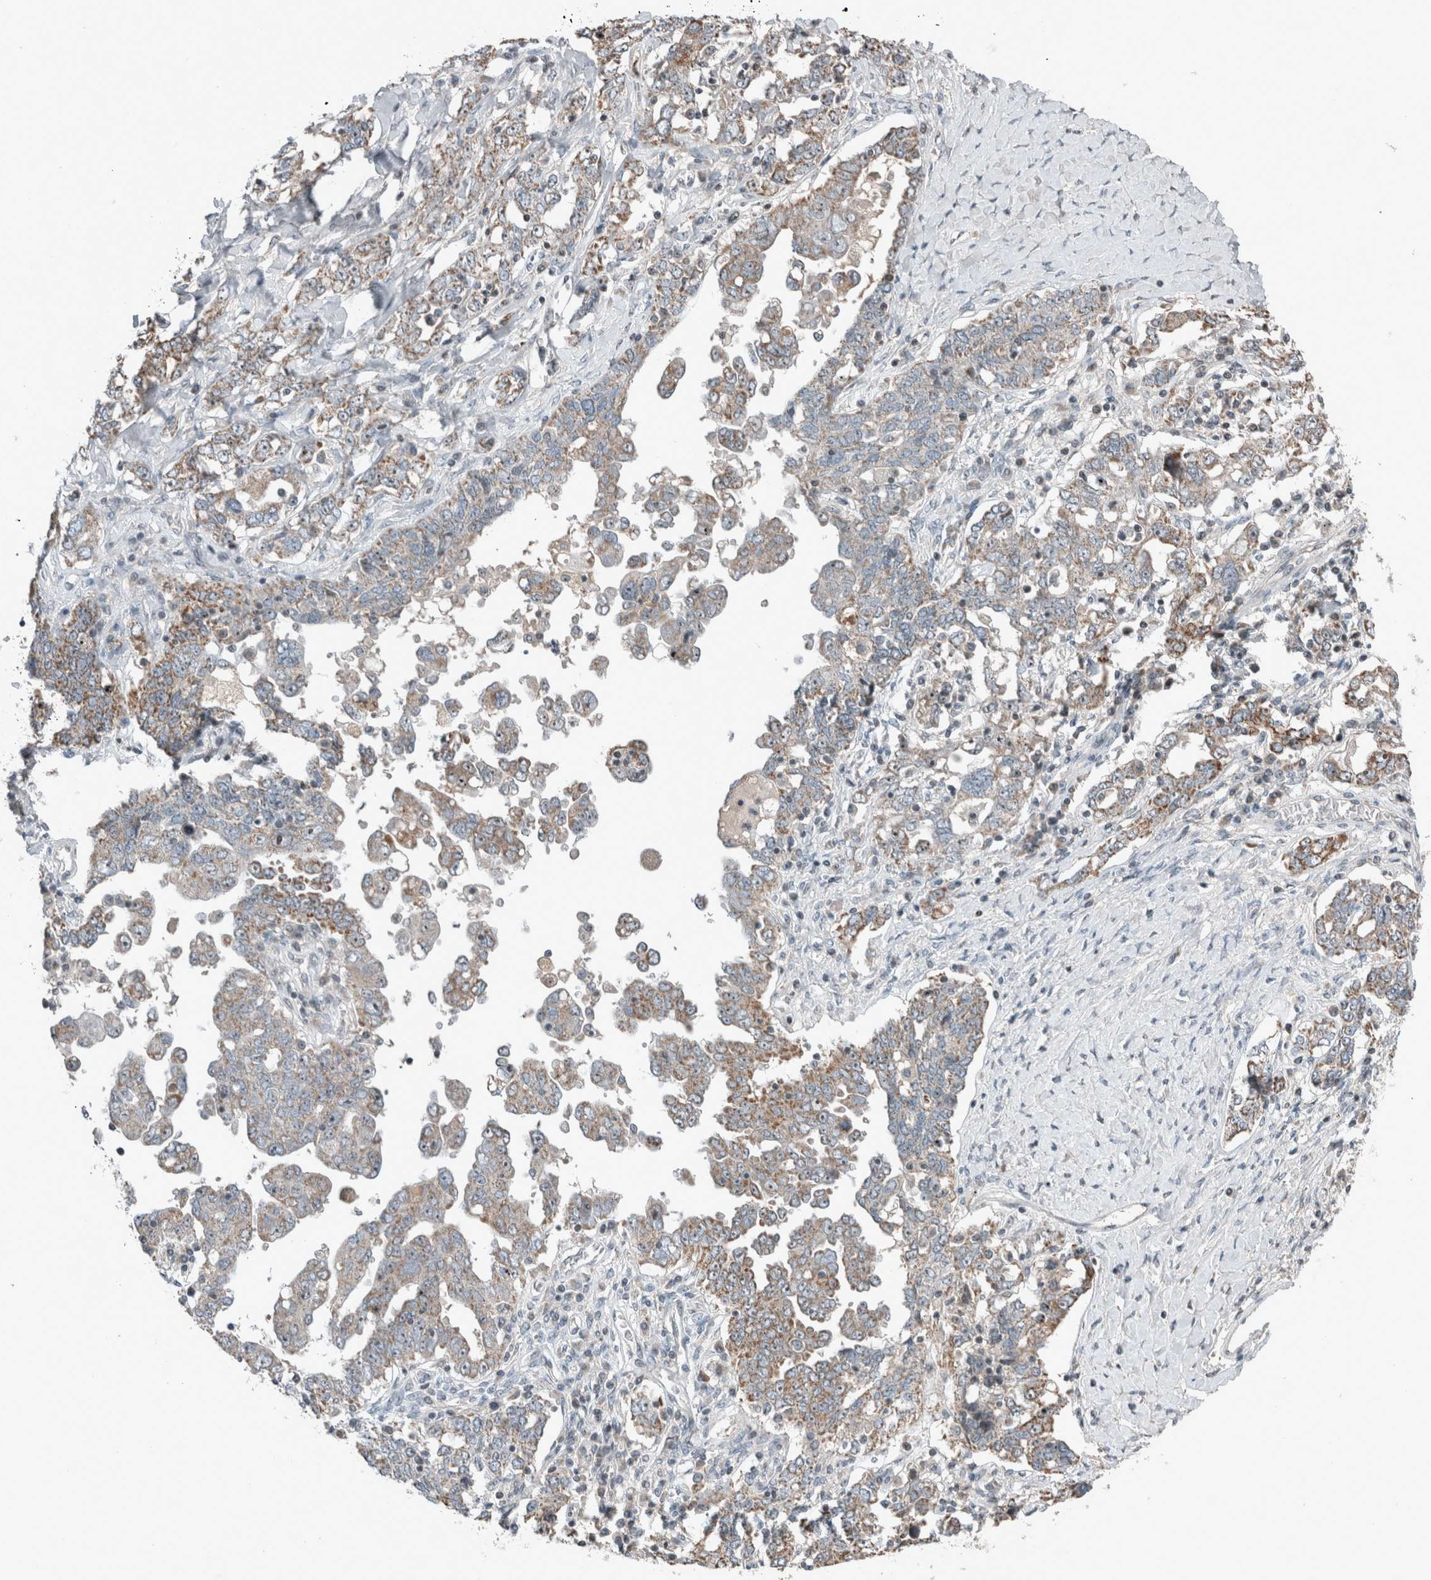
{"staining": {"intensity": "weak", "quantity": "25%-75%", "location": "cytoplasmic/membranous"}, "tissue": "ovarian cancer", "cell_type": "Tumor cells", "image_type": "cancer", "snomed": [{"axis": "morphology", "description": "Carcinoma, endometroid"}, {"axis": "topography", "description": "Ovary"}], "caption": "Protein expression analysis of human ovarian endometroid carcinoma reveals weak cytoplasmic/membranous positivity in about 25%-75% of tumor cells. The staining was performed using DAB, with brown indicating positive protein expression. Nuclei are stained blue with hematoxylin.", "gene": "RPF1", "patient": {"sex": "female", "age": 62}}